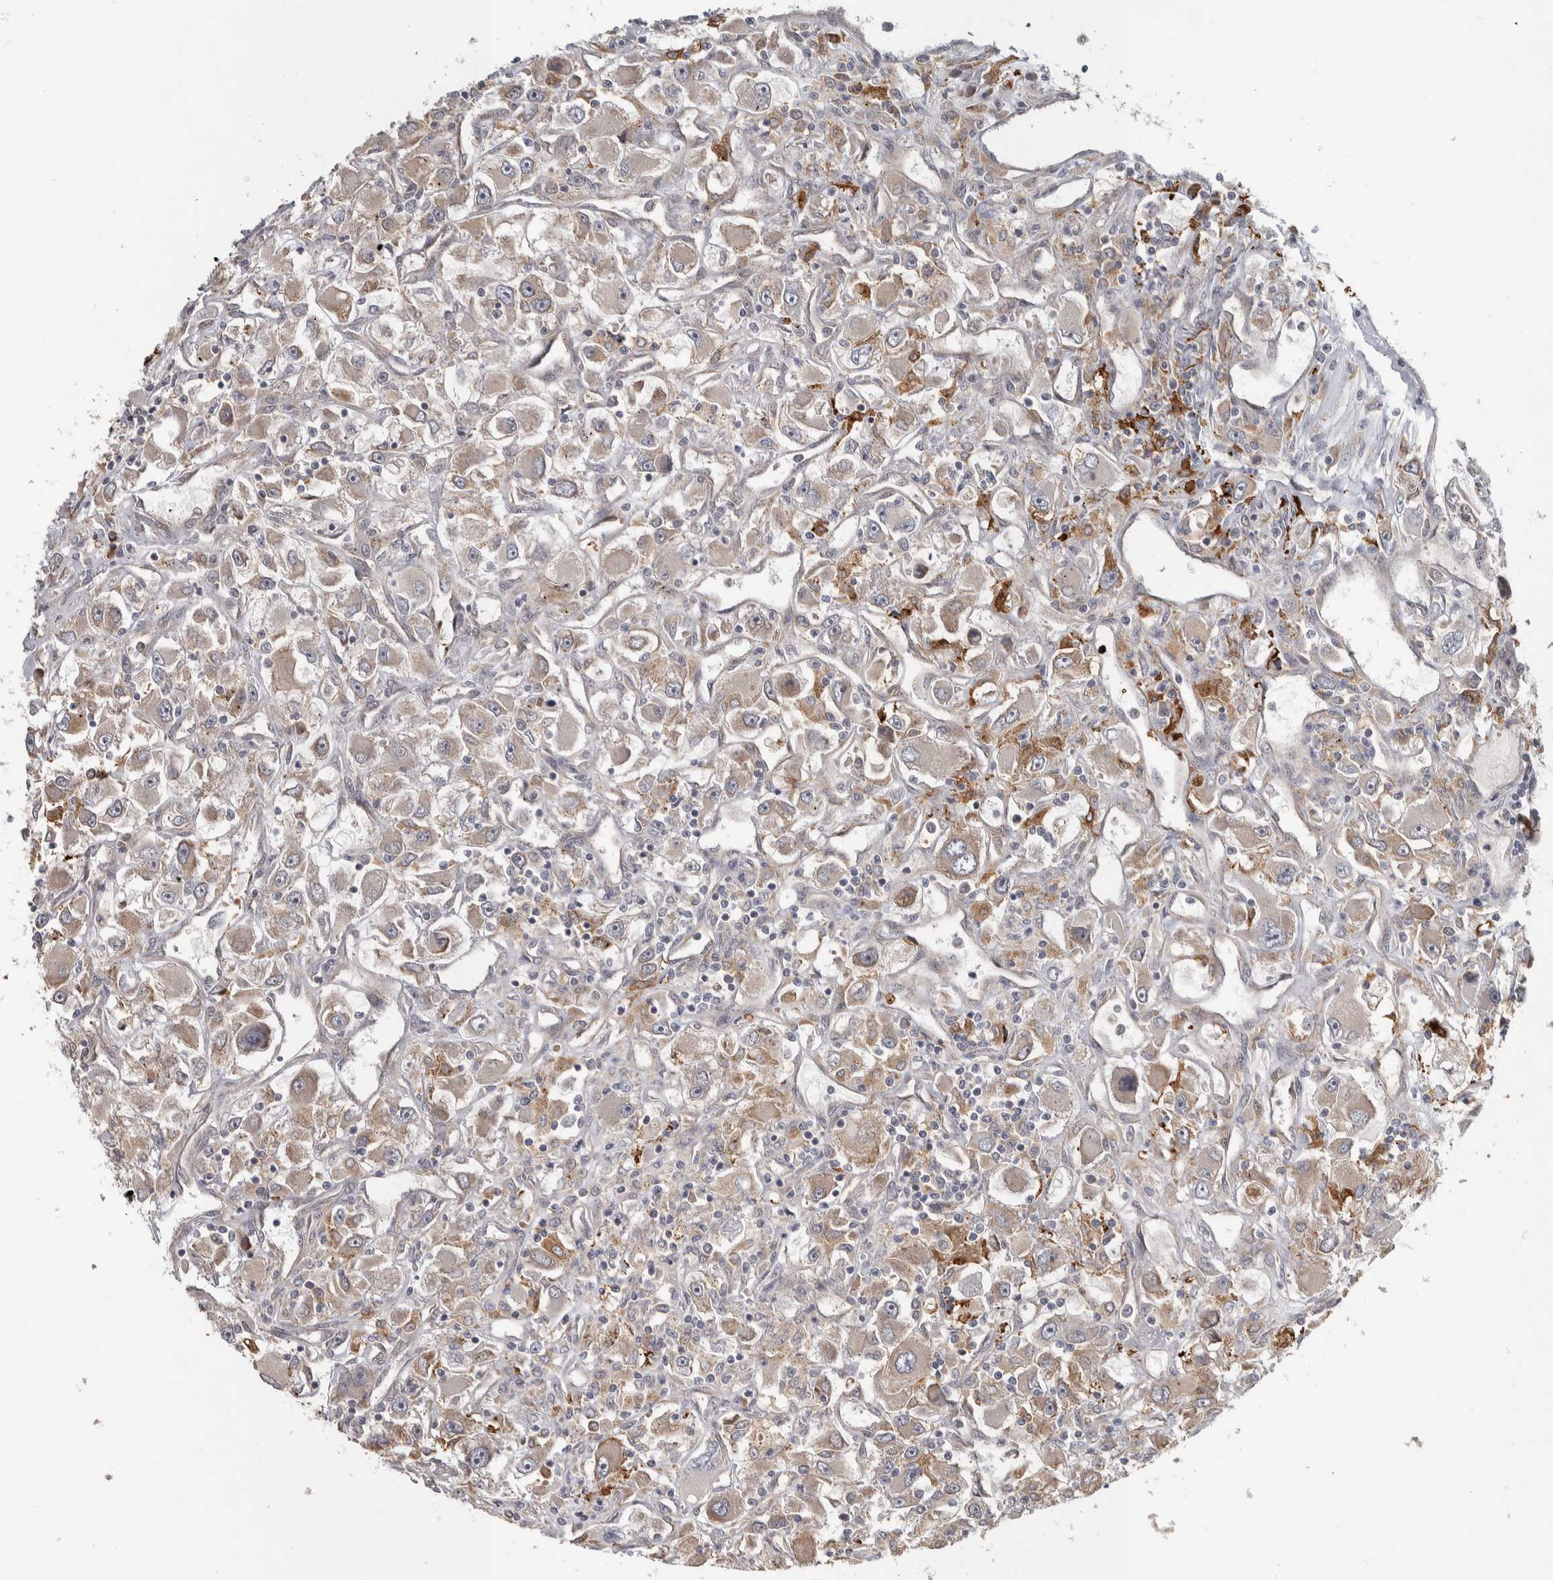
{"staining": {"intensity": "moderate", "quantity": "<25%", "location": "cytoplasmic/membranous"}, "tissue": "renal cancer", "cell_type": "Tumor cells", "image_type": "cancer", "snomed": [{"axis": "morphology", "description": "Adenocarcinoma, NOS"}, {"axis": "topography", "description": "Kidney"}], "caption": "Renal cancer stained for a protein (brown) shows moderate cytoplasmic/membranous positive expression in approximately <25% of tumor cells.", "gene": "TBC1D31", "patient": {"sex": "female", "age": 52}}